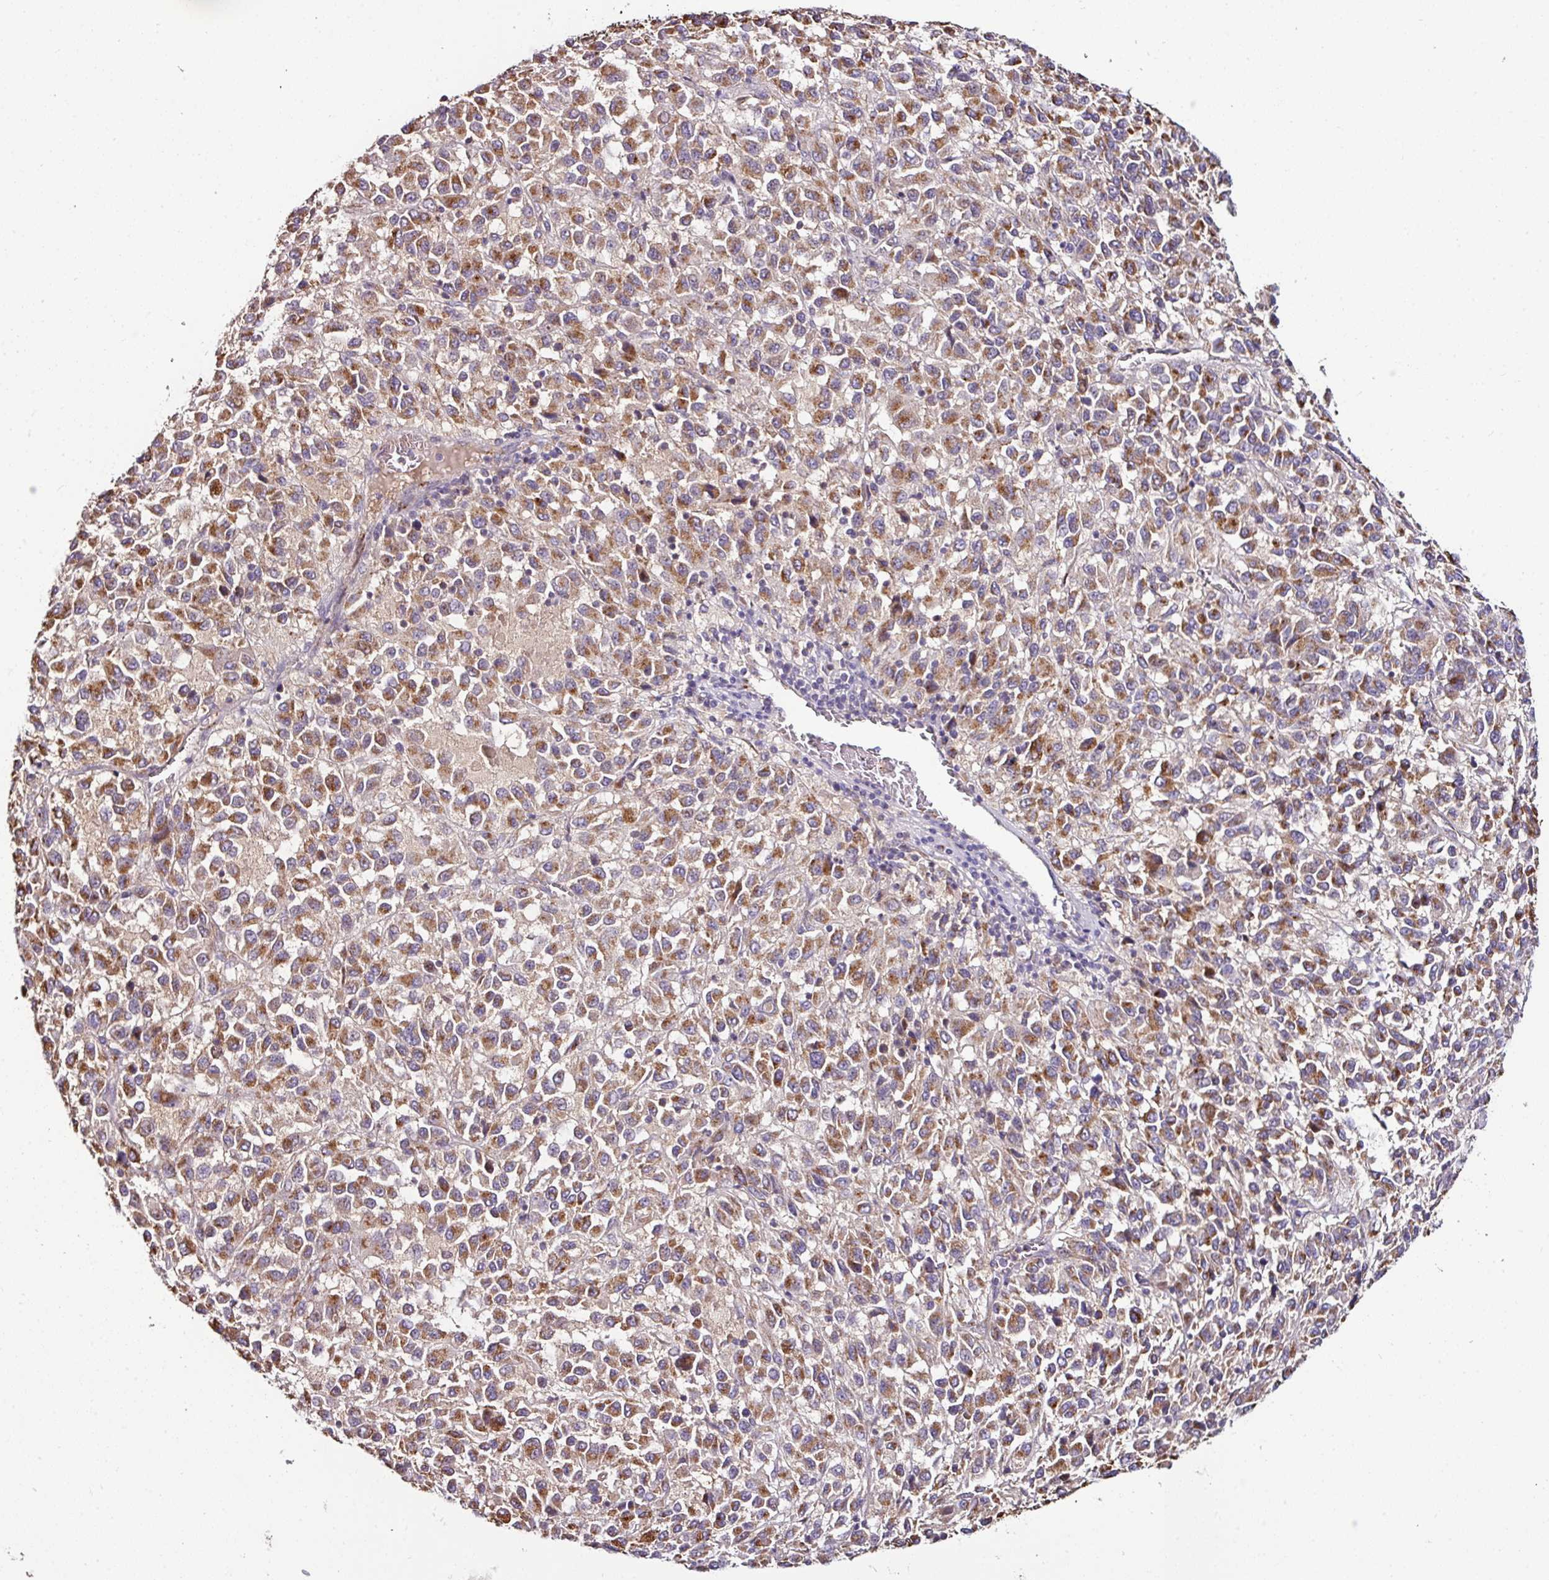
{"staining": {"intensity": "moderate", "quantity": ">75%", "location": "cytoplasmic/membranous"}, "tissue": "melanoma", "cell_type": "Tumor cells", "image_type": "cancer", "snomed": [{"axis": "morphology", "description": "Malignant melanoma, Metastatic site"}, {"axis": "topography", "description": "Lung"}], "caption": "Malignant melanoma (metastatic site) stained with DAB (3,3'-diaminobenzidine) immunohistochemistry reveals medium levels of moderate cytoplasmic/membranous expression in approximately >75% of tumor cells.", "gene": "CPD", "patient": {"sex": "male", "age": 64}}